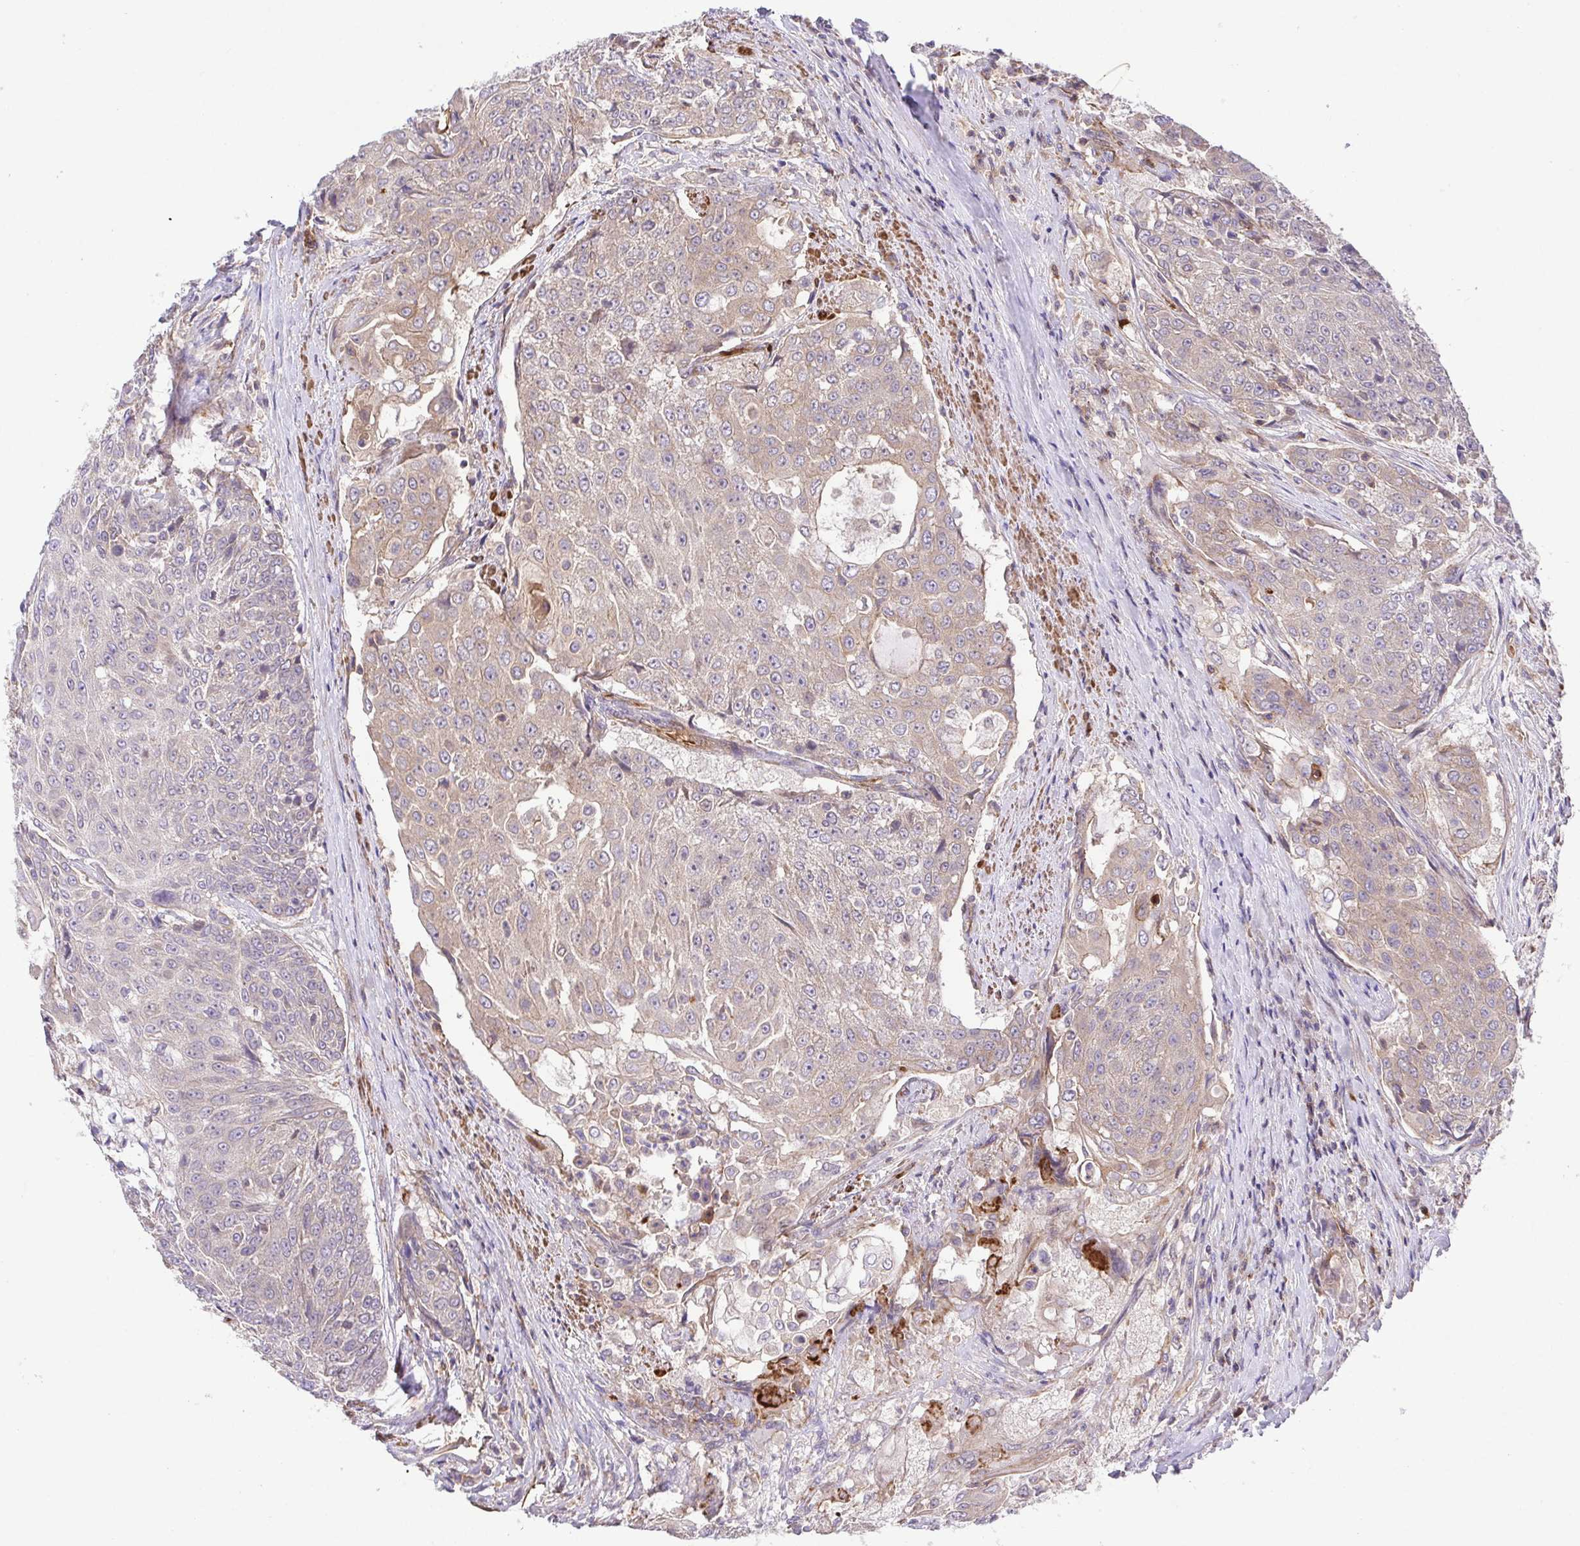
{"staining": {"intensity": "weak", "quantity": "<25%", "location": "cytoplasmic/membranous"}, "tissue": "urothelial cancer", "cell_type": "Tumor cells", "image_type": "cancer", "snomed": [{"axis": "morphology", "description": "Urothelial carcinoma, High grade"}, {"axis": "topography", "description": "Urinary bladder"}], "caption": "This is an immunohistochemistry micrograph of human urothelial carcinoma (high-grade). There is no positivity in tumor cells.", "gene": "IDE", "patient": {"sex": "female", "age": 63}}